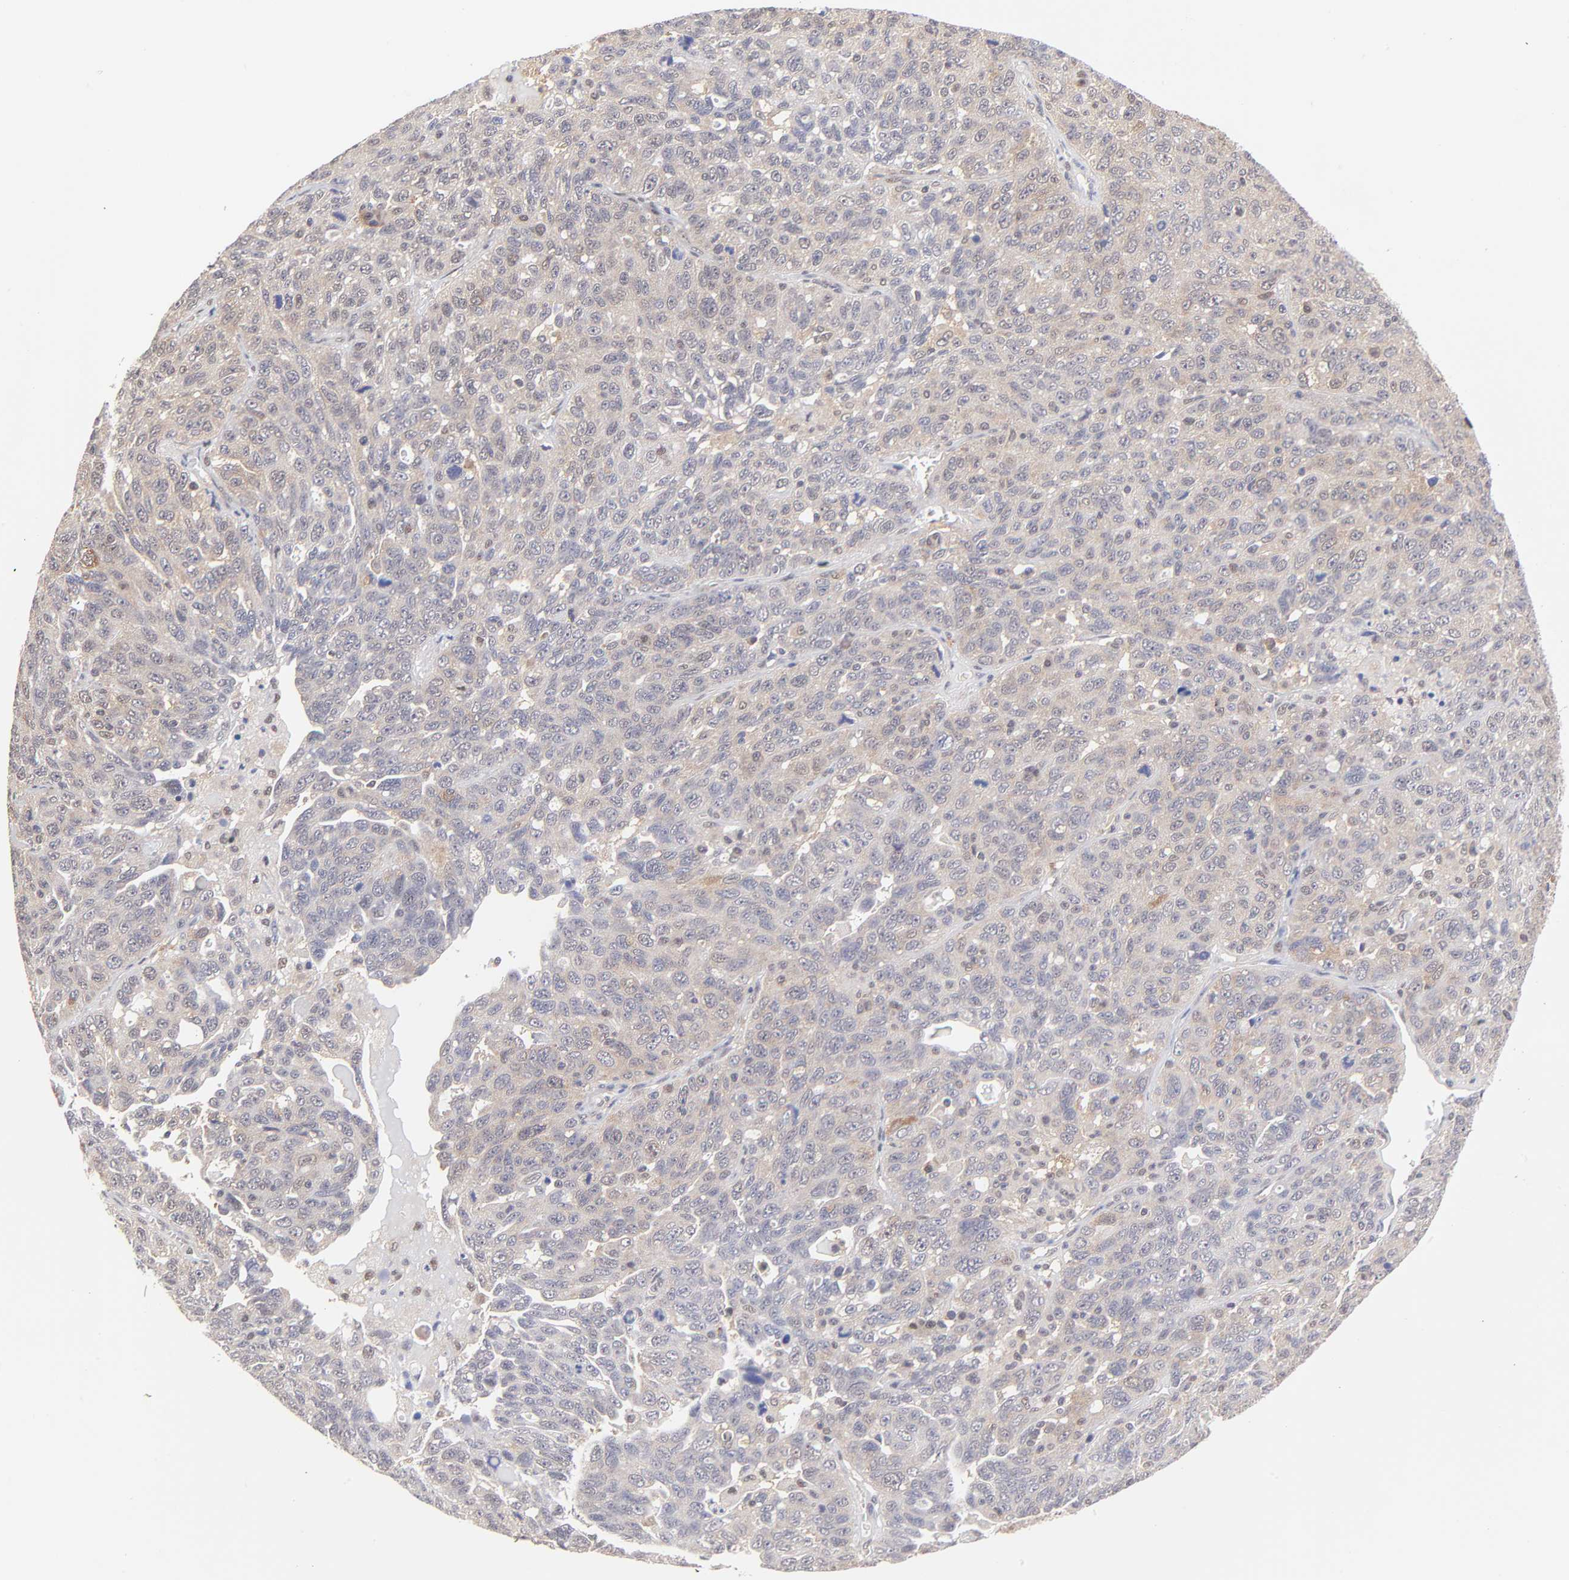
{"staining": {"intensity": "negative", "quantity": "none", "location": "none"}, "tissue": "ovarian cancer", "cell_type": "Tumor cells", "image_type": "cancer", "snomed": [{"axis": "morphology", "description": "Cystadenocarcinoma, serous, NOS"}, {"axis": "topography", "description": "Ovary"}], "caption": "Immunohistochemistry histopathology image of human ovarian cancer (serous cystadenocarcinoma) stained for a protein (brown), which shows no staining in tumor cells. The staining is performed using DAB brown chromogen with nuclei counter-stained in using hematoxylin.", "gene": "PSMC4", "patient": {"sex": "female", "age": 71}}